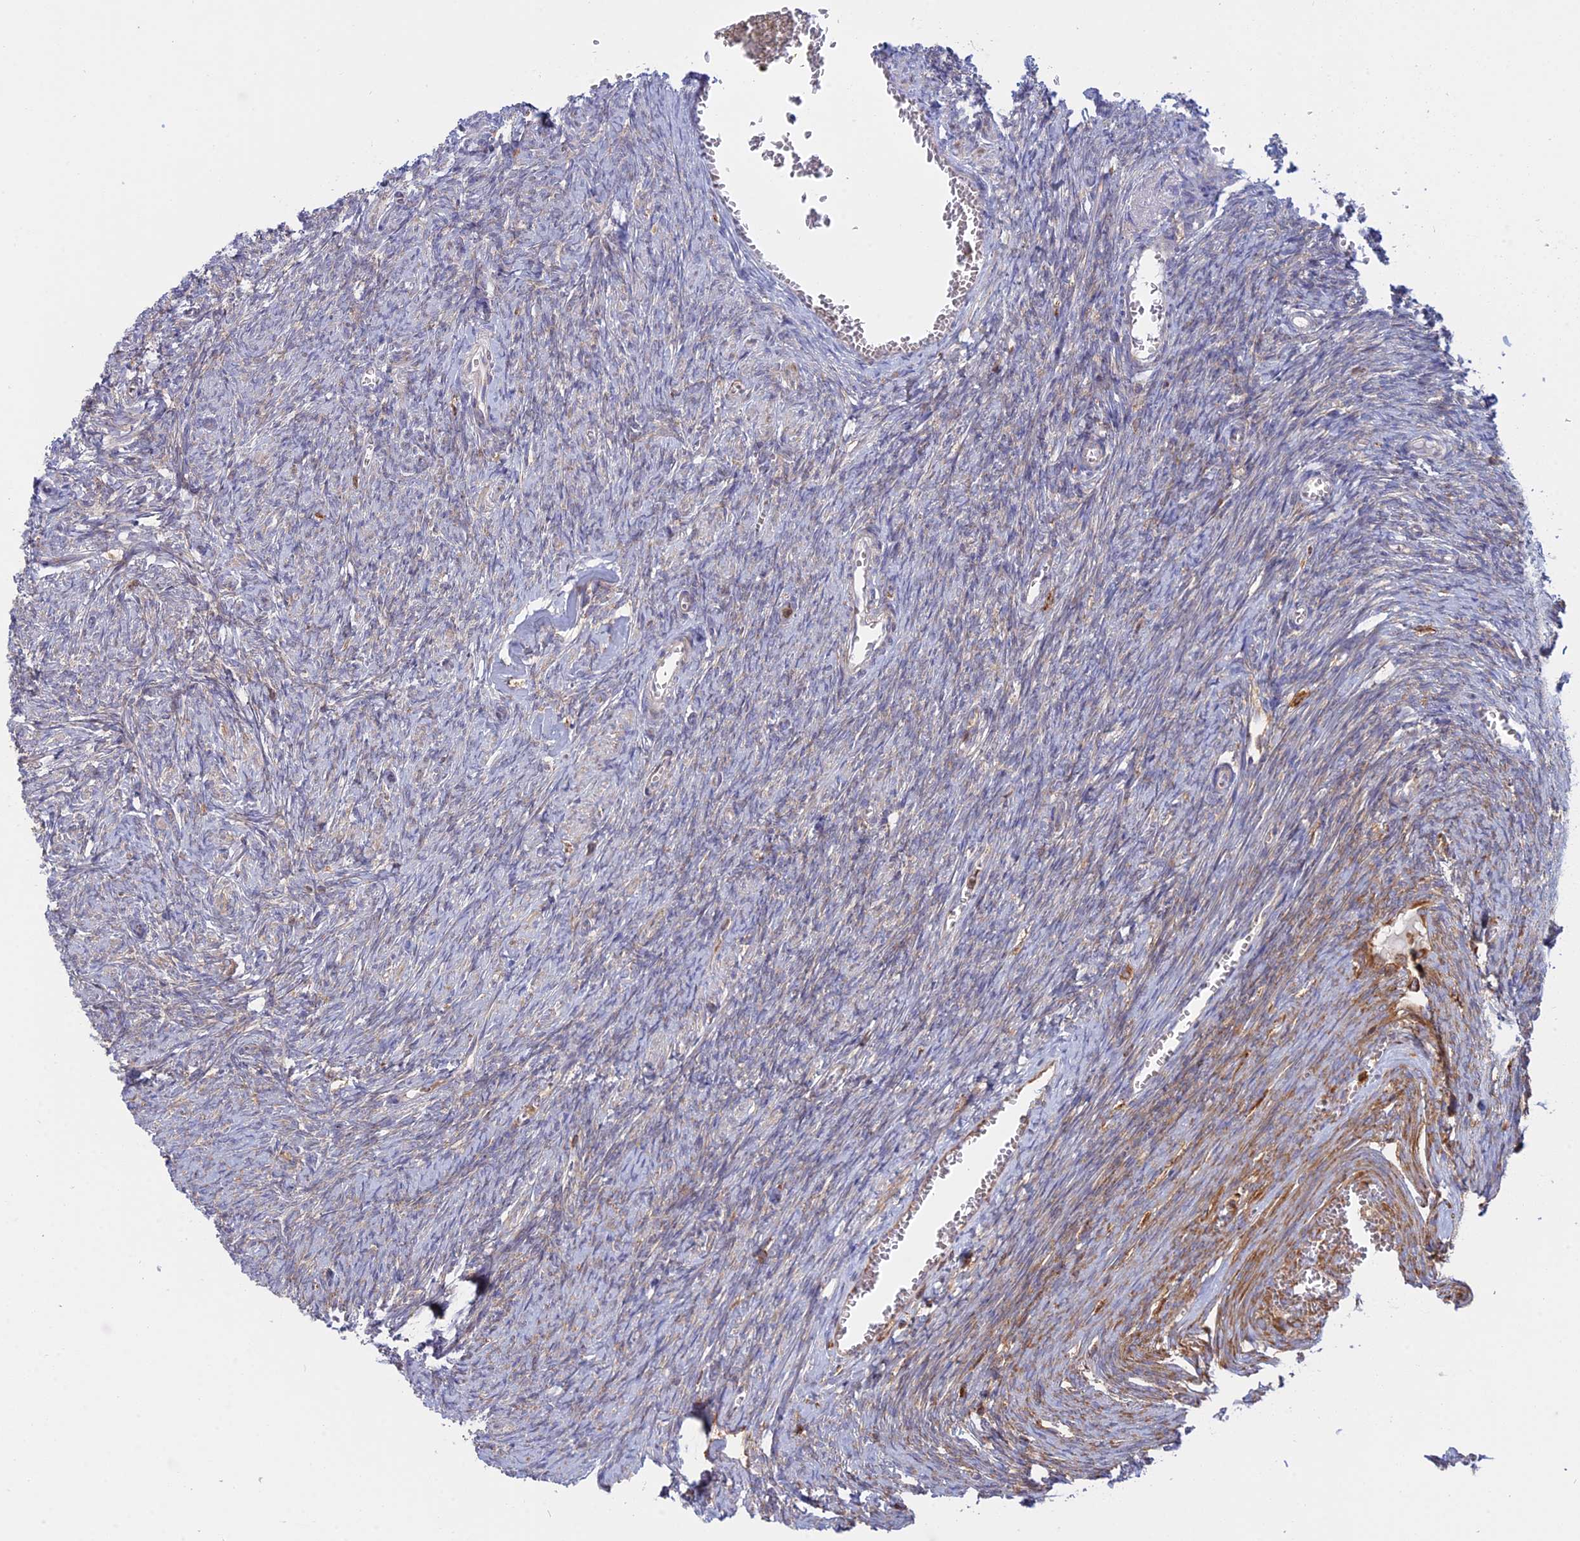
{"staining": {"intensity": "weak", "quantity": "<25%", "location": "cytoplasmic/membranous"}, "tissue": "ovary", "cell_type": "Ovarian stroma cells", "image_type": "normal", "snomed": [{"axis": "morphology", "description": "Normal tissue, NOS"}, {"axis": "topography", "description": "Ovary"}], "caption": "Normal ovary was stained to show a protein in brown. There is no significant expression in ovarian stroma cells. (DAB immunohistochemistry with hematoxylin counter stain).", "gene": "GMIP", "patient": {"sex": "female", "age": 44}}